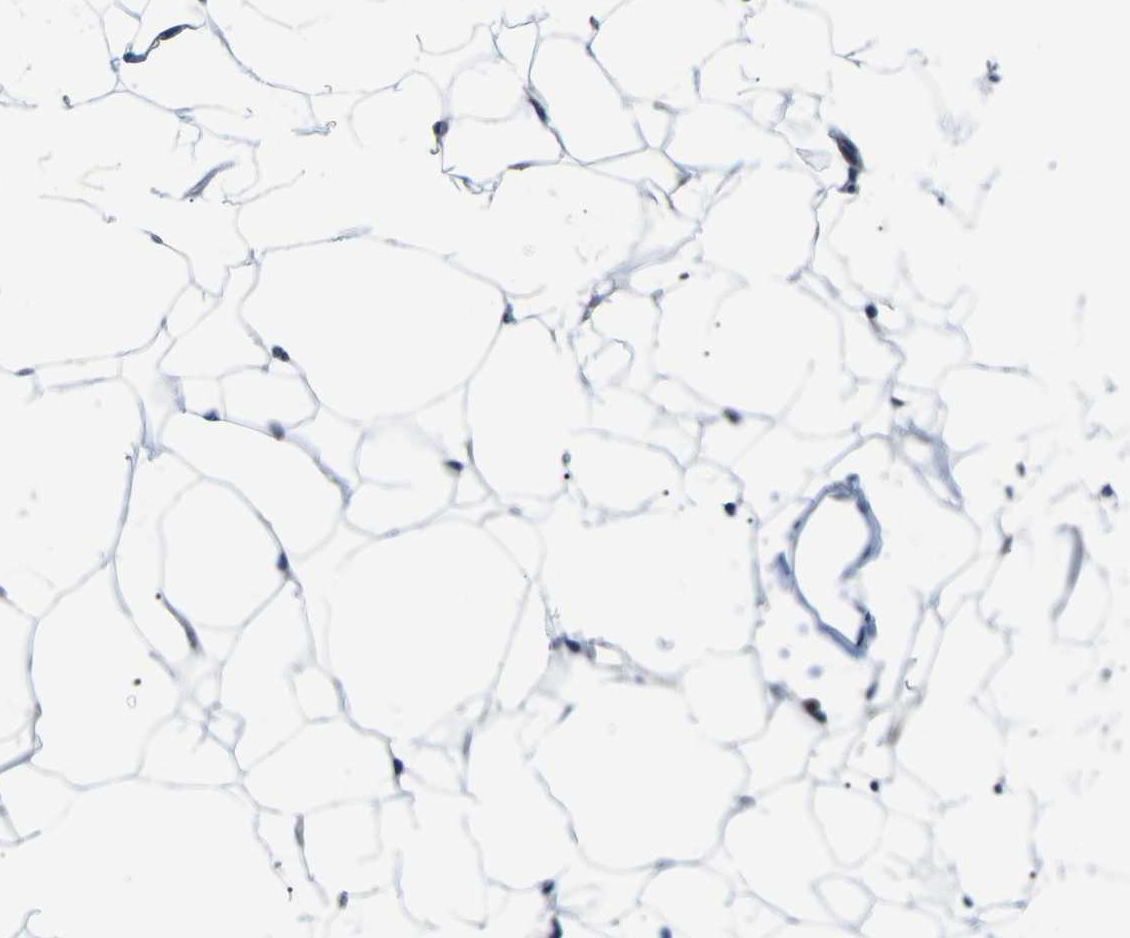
{"staining": {"intensity": "negative", "quantity": "none", "location": "none"}, "tissue": "adipose tissue", "cell_type": "Adipocytes", "image_type": "normal", "snomed": [{"axis": "morphology", "description": "Normal tissue, NOS"}, {"axis": "topography", "description": "Breast"}, {"axis": "topography", "description": "Soft tissue"}], "caption": "Adipocytes are negative for brown protein staining in benign adipose tissue. (DAB (3,3'-diaminobenzidine) immunohistochemistry (IHC) with hematoxylin counter stain).", "gene": "GSK3B", "patient": {"sex": "female", "age": 75}}